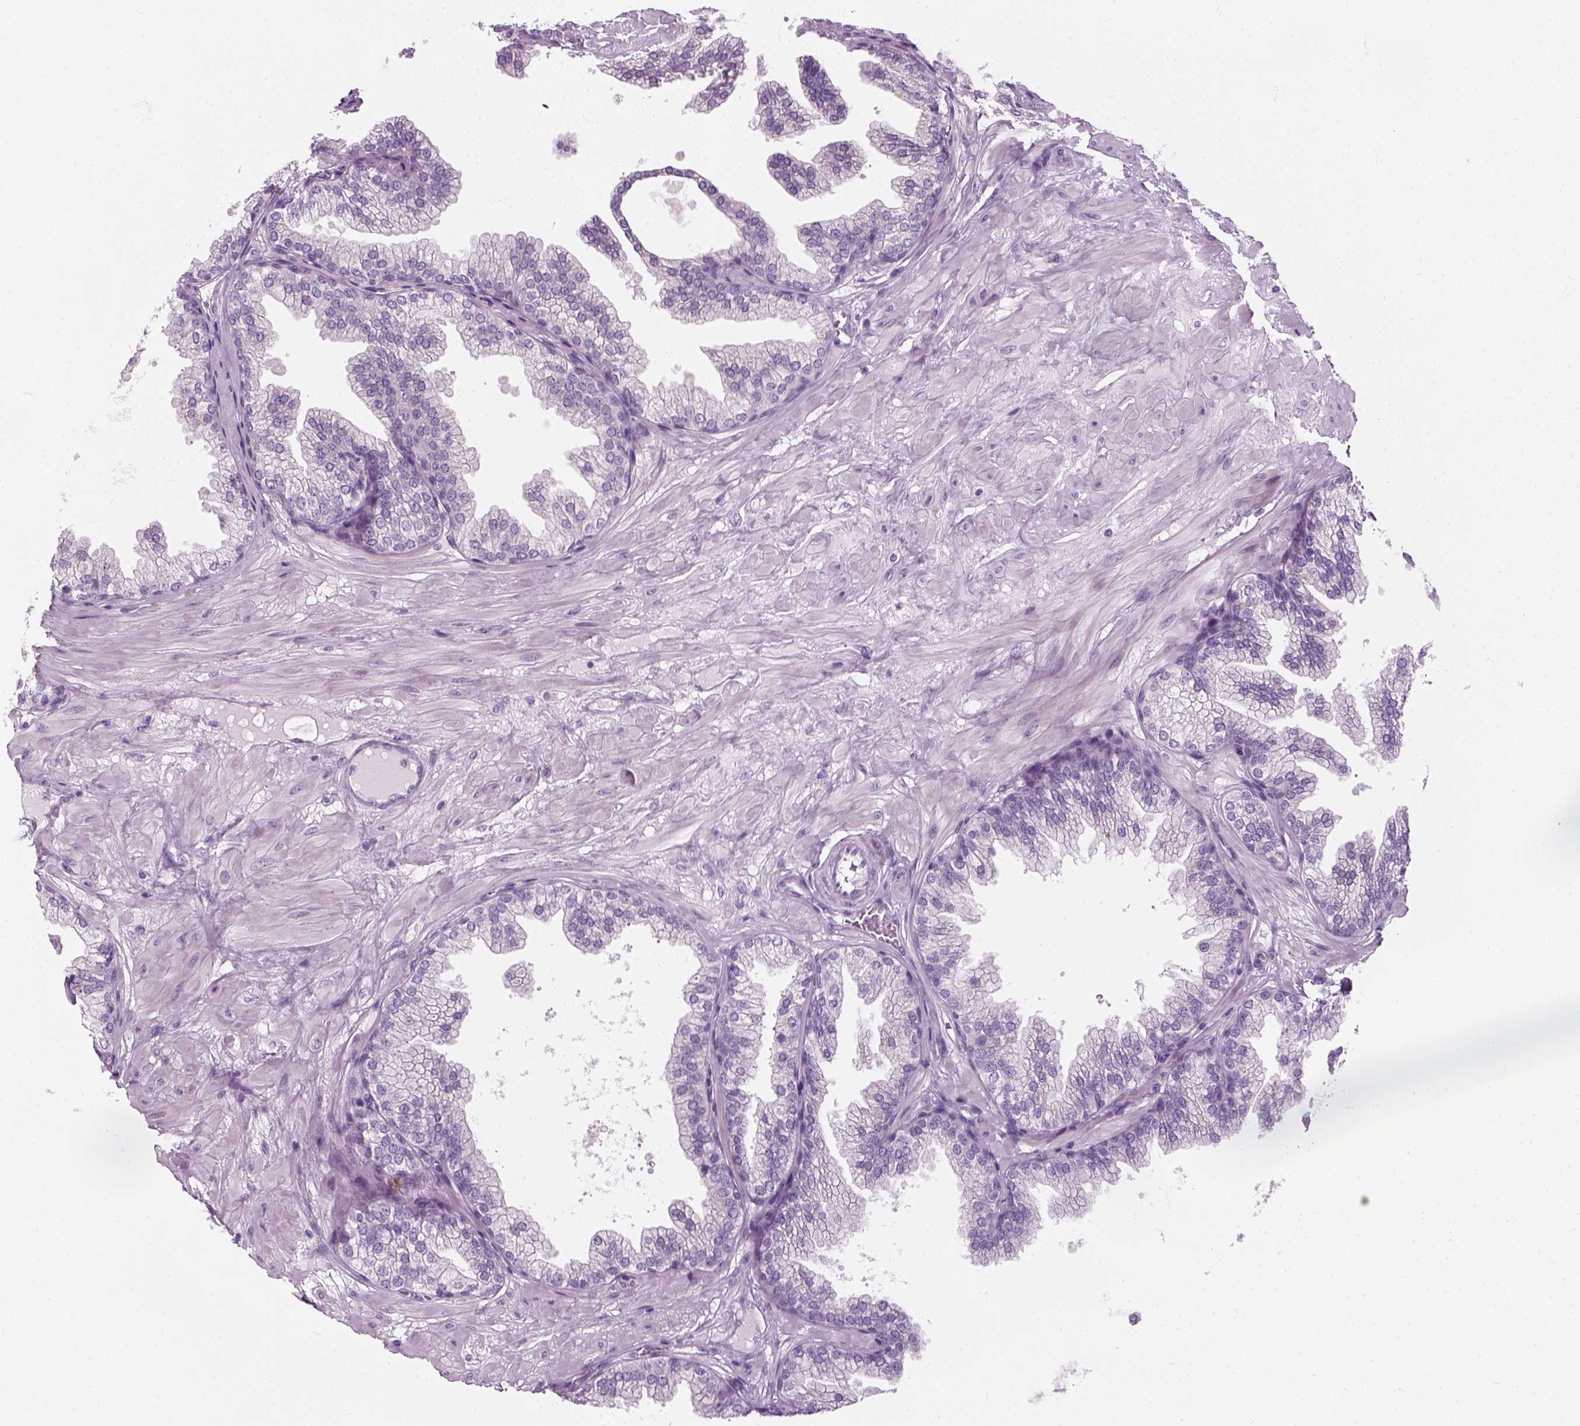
{"staining": {"intensity": "negative", "quantity": "none", "location": "none"}, "tissue": "prostate", "cell_type": "Glandular cells", "image_type": "normal", "snomed": [{"axis": "morphology", "description": "Normal tissue, NOS"}, {"axis": "topography", "description": "Prostate"}], "caption": "Immunohistochemistry micrograph of unremarkable human prostate stained for a protein (brown), which shows no staining in glandular cells.", "gene": "IL4", "patient": {"sex": "male", "age": 37}}